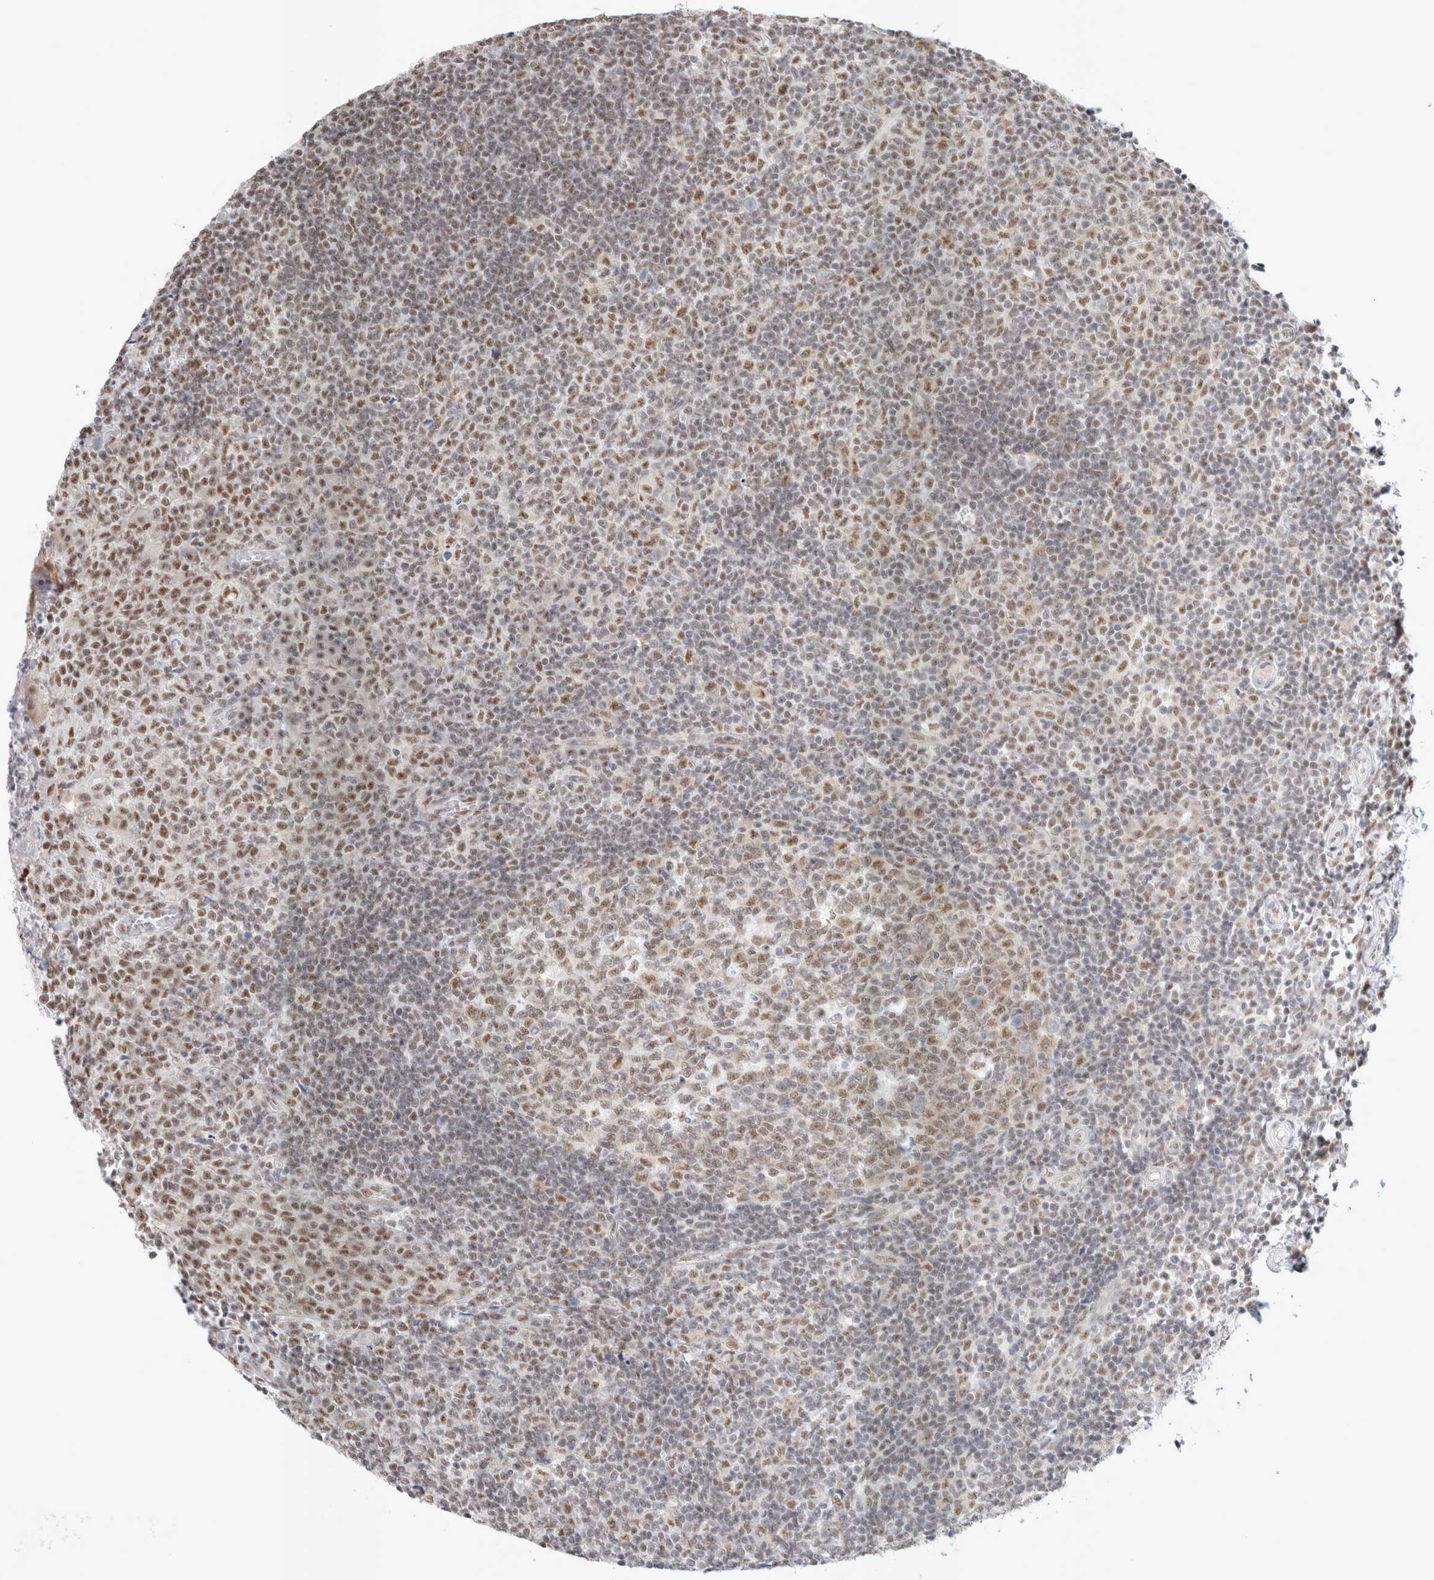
{"staining": {"intensity": "moderate", "quantity": "25%-75%", "location": "nuclear"}, "tissue": "tonsil", "cell_type": "Germinal center cells", "image_type": "normal", "snomed": [{"axis": "morphology", "description": "Normal tissue, NOS"}, {"axis": "topography", "description": "Tonsil"}], "caption": "A histopathology image of human tonsil stained for a protein exhibits moderate nuclear brown staining in germinal center cells.", "gene": "TRMT12", "patient": {"sex": "female", "age": 19}}